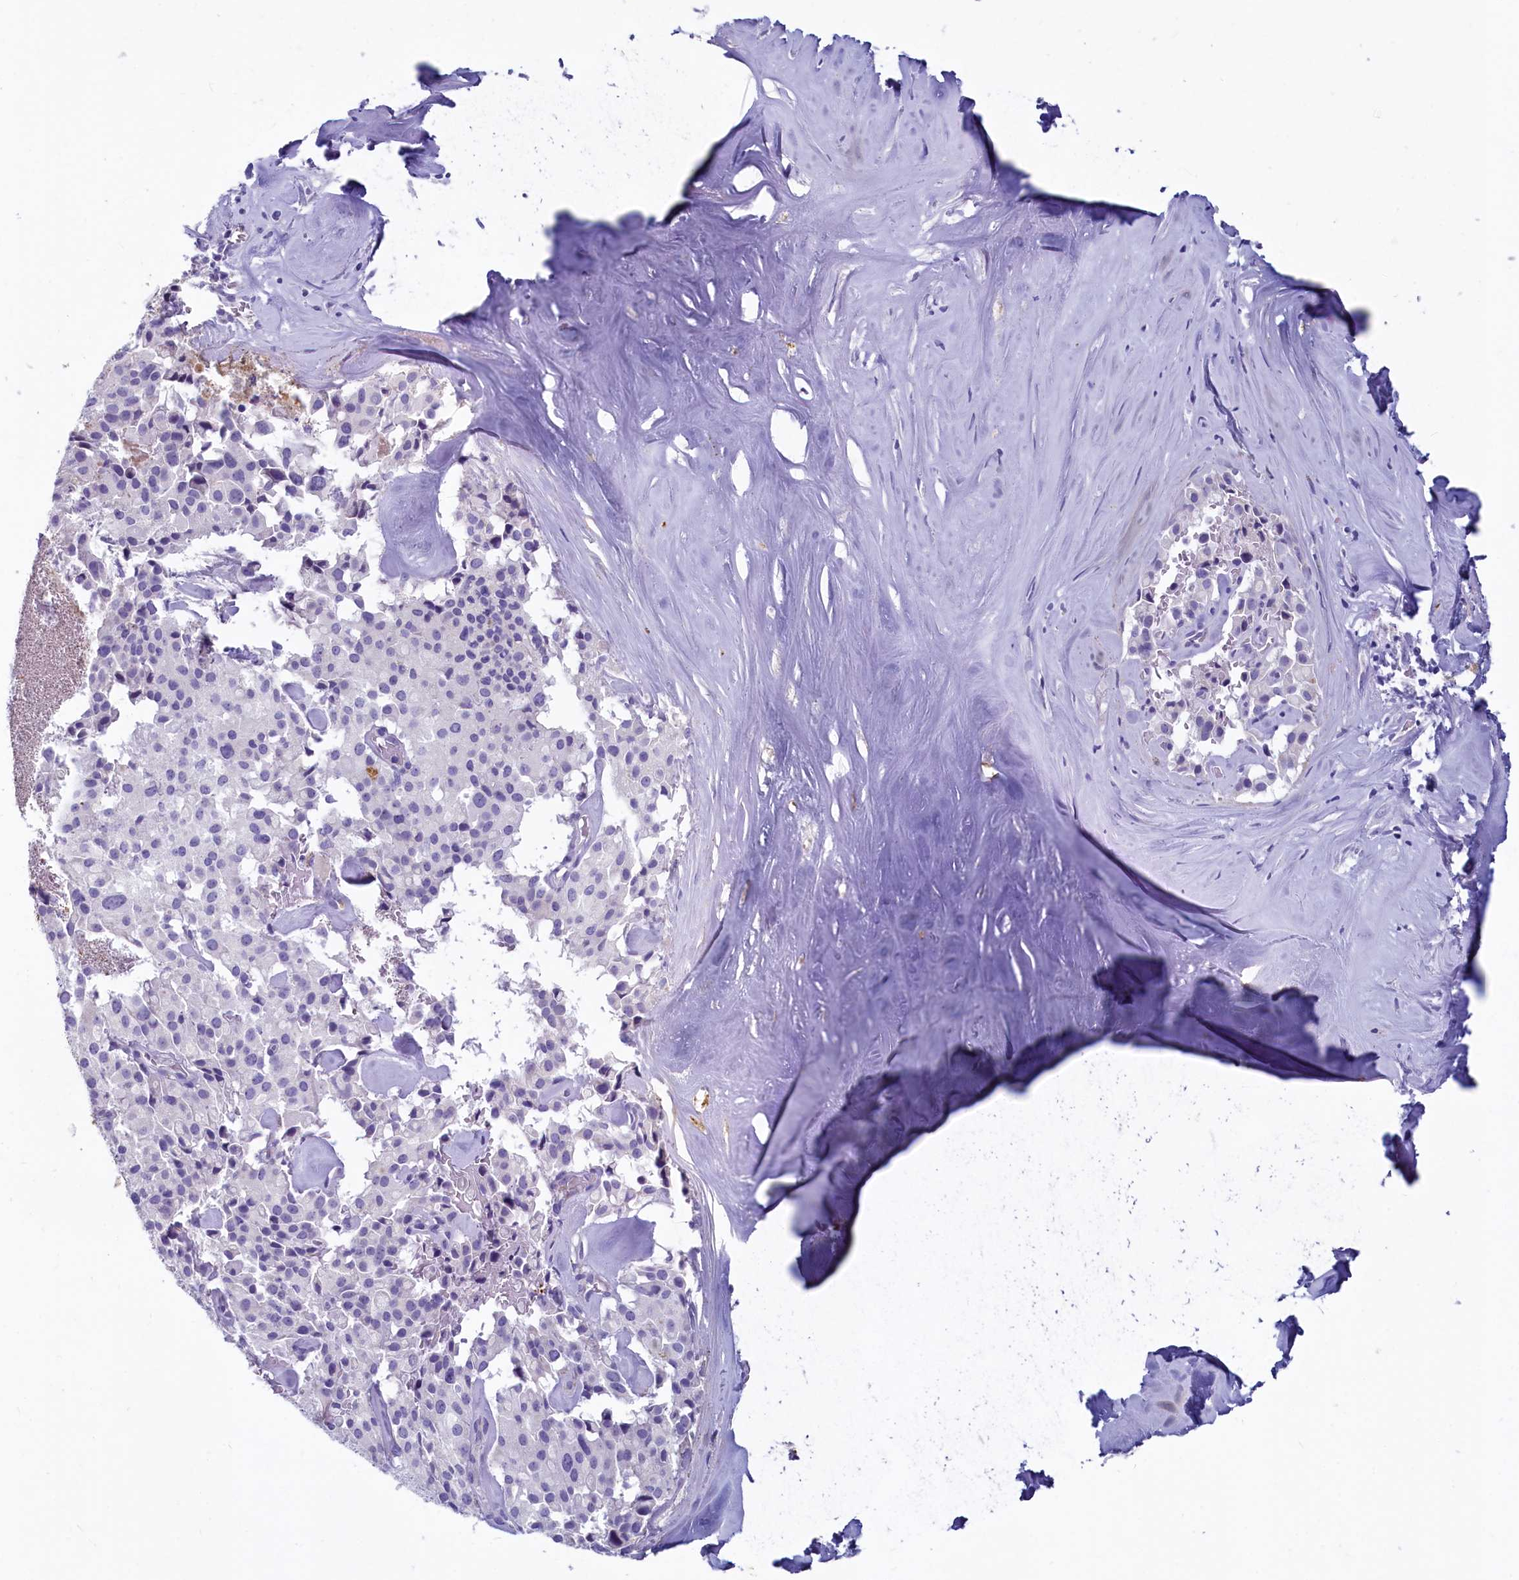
{"staining": {"intensity": "negative", "quantity": "none", "location": "none"}, "tissue": "pancreatic cancer", "cell_type": "Tumor cells", "image_type": "cancer", "snomed": [{"axis": "morphology", "description": "Adenocarcinoma, NOS"}, {"axis": "topography", "description": "Pancreas"}], "caption": "A micrograph of human adenocarcinoma (pancreatic) is negative for staining in tumor cells.", "gene": "INSC", "patient": {"sex": "male", "age": 65}}